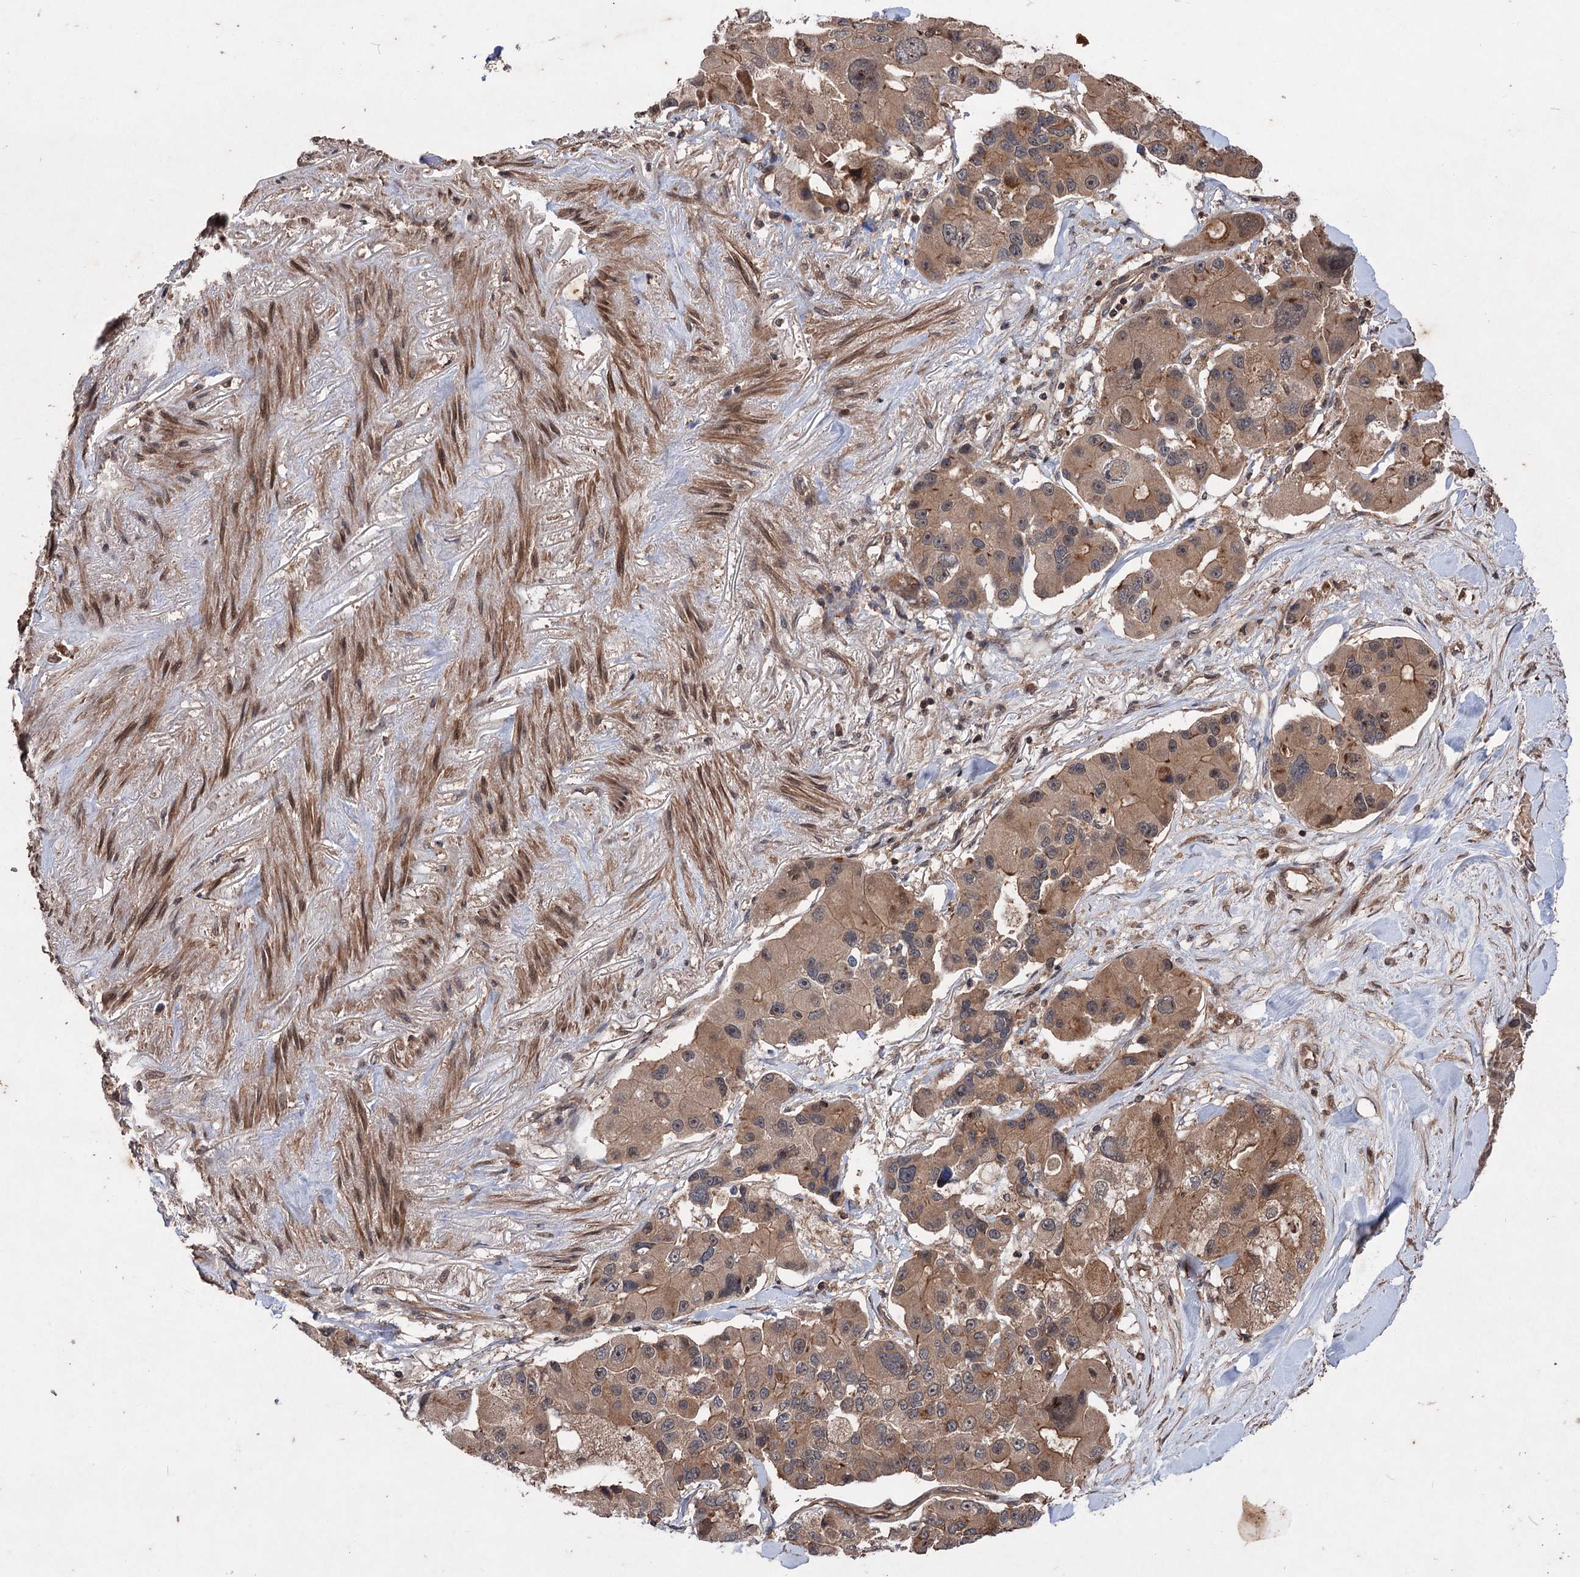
{"staining": {"intensity": "moderate", "quantity": ">75%", "location": "cytoplasmic/membranous,nuclear"}, "tissue": "lung cancer", "cell_type": "Tumor cells", "image_type": "cancer", "snomed": [{"axis": "morphology", "description": "Adenocarcinoma, NOS"}, {"axis": "topography", "description": "Lung"}], "caption": "A brown stain labels moderate cytoplasmic/membranous and nuclear staining of a protein in human adenocarcinoma (lung) tumor cells. (IHC, brightfield microscopy, high magnification).", "gene": "ADK", "patient": {"sex": "female", "age": 54}}